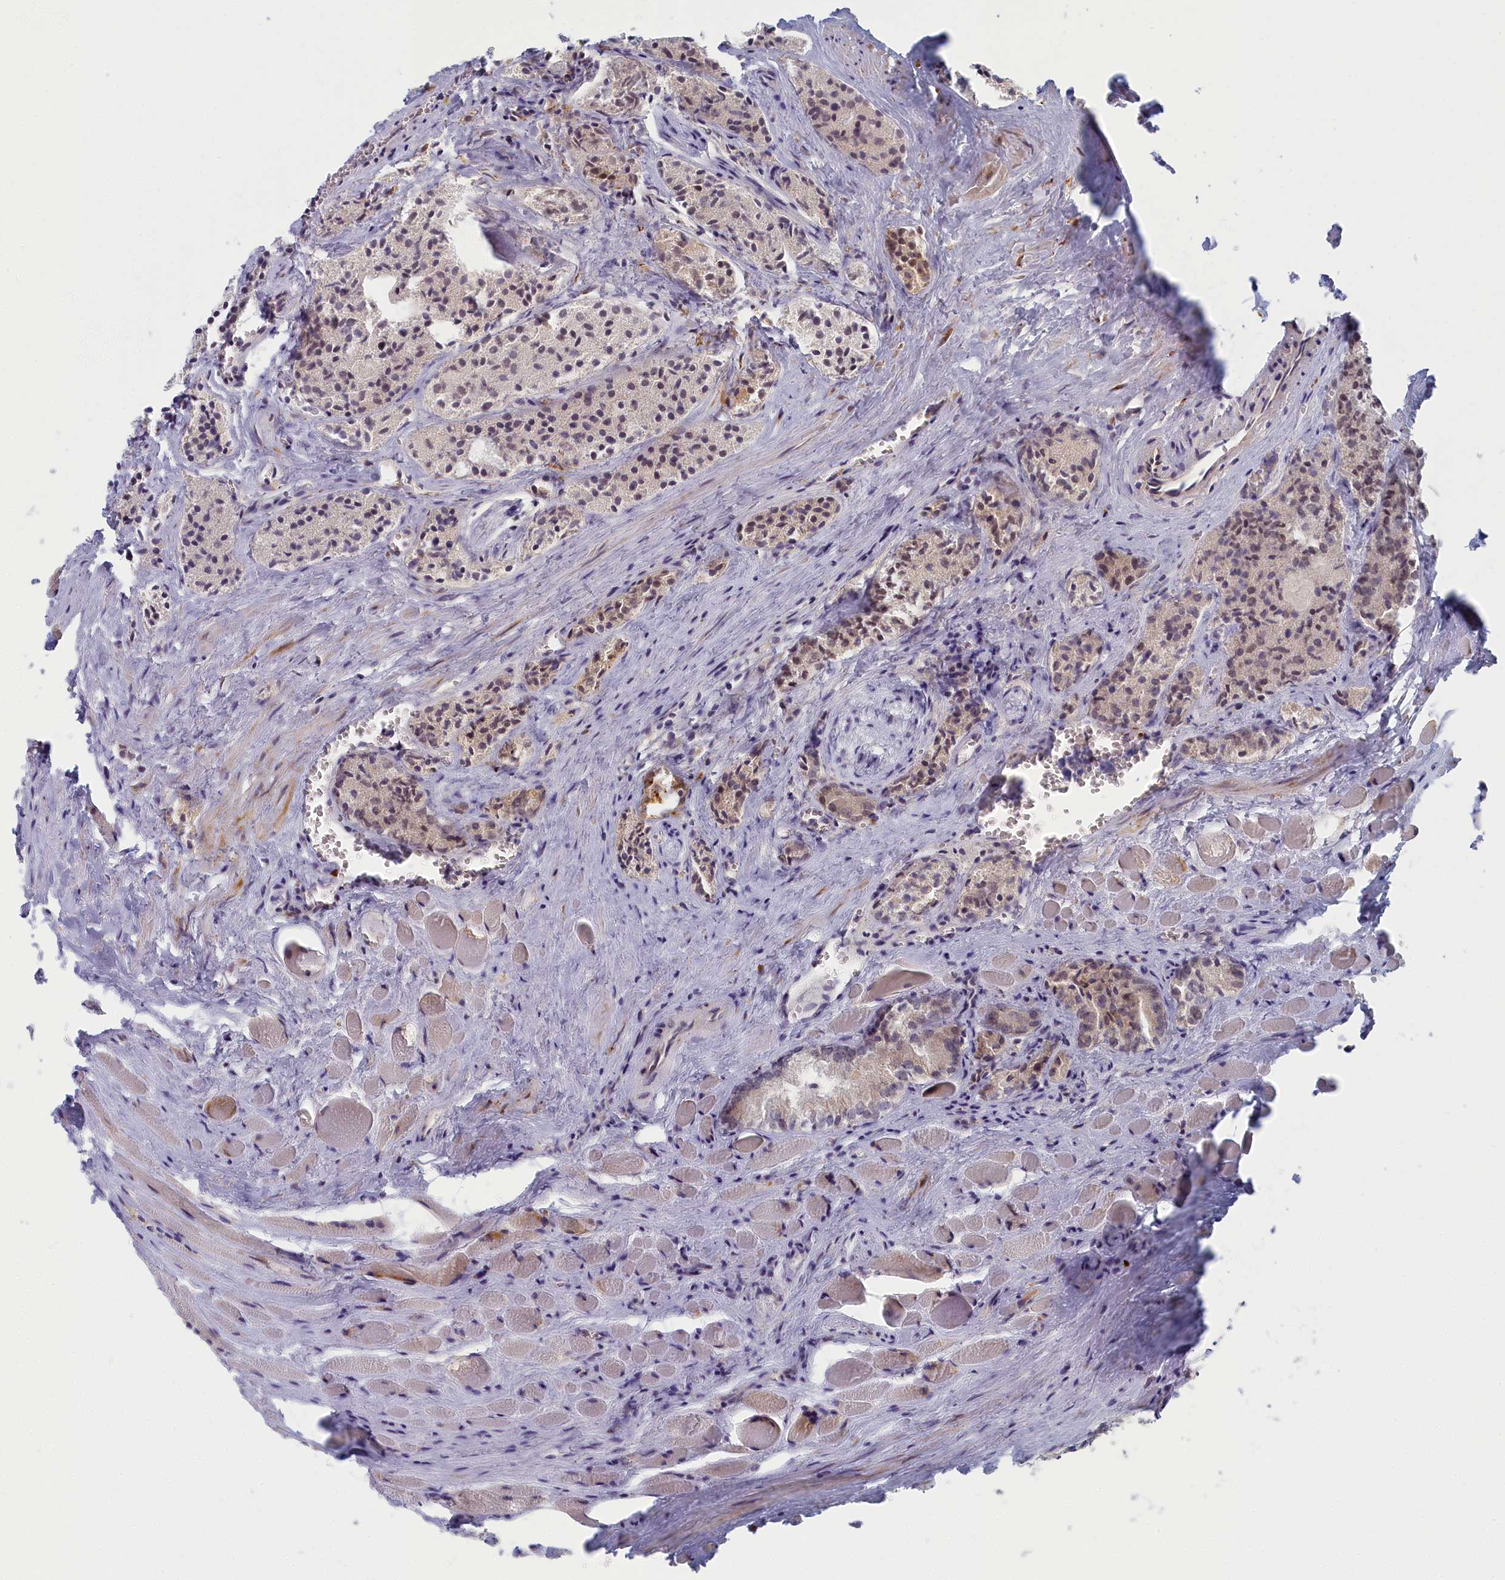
{"staining": {"intensity": "weak", "quantity": "25%-75%", "location": "nuclear"}, "tissue": "prostate cancer", "cell_type": "Tumor cells", "image_type": "cancer", "snomed": [{"axis": "morphology", "description": "Adenocarcinoma, Low grade"}, {"axis": "topography", "description": "Prostate"}], "caption": "Tumor cells exhibit low levels of weak nuclear expression in about 25%-75% of cells in prostate cancer (low-grade adenocarcinoma).", "gene": "DNAJC17", "patient": {"sex": "male", "age": 60}}